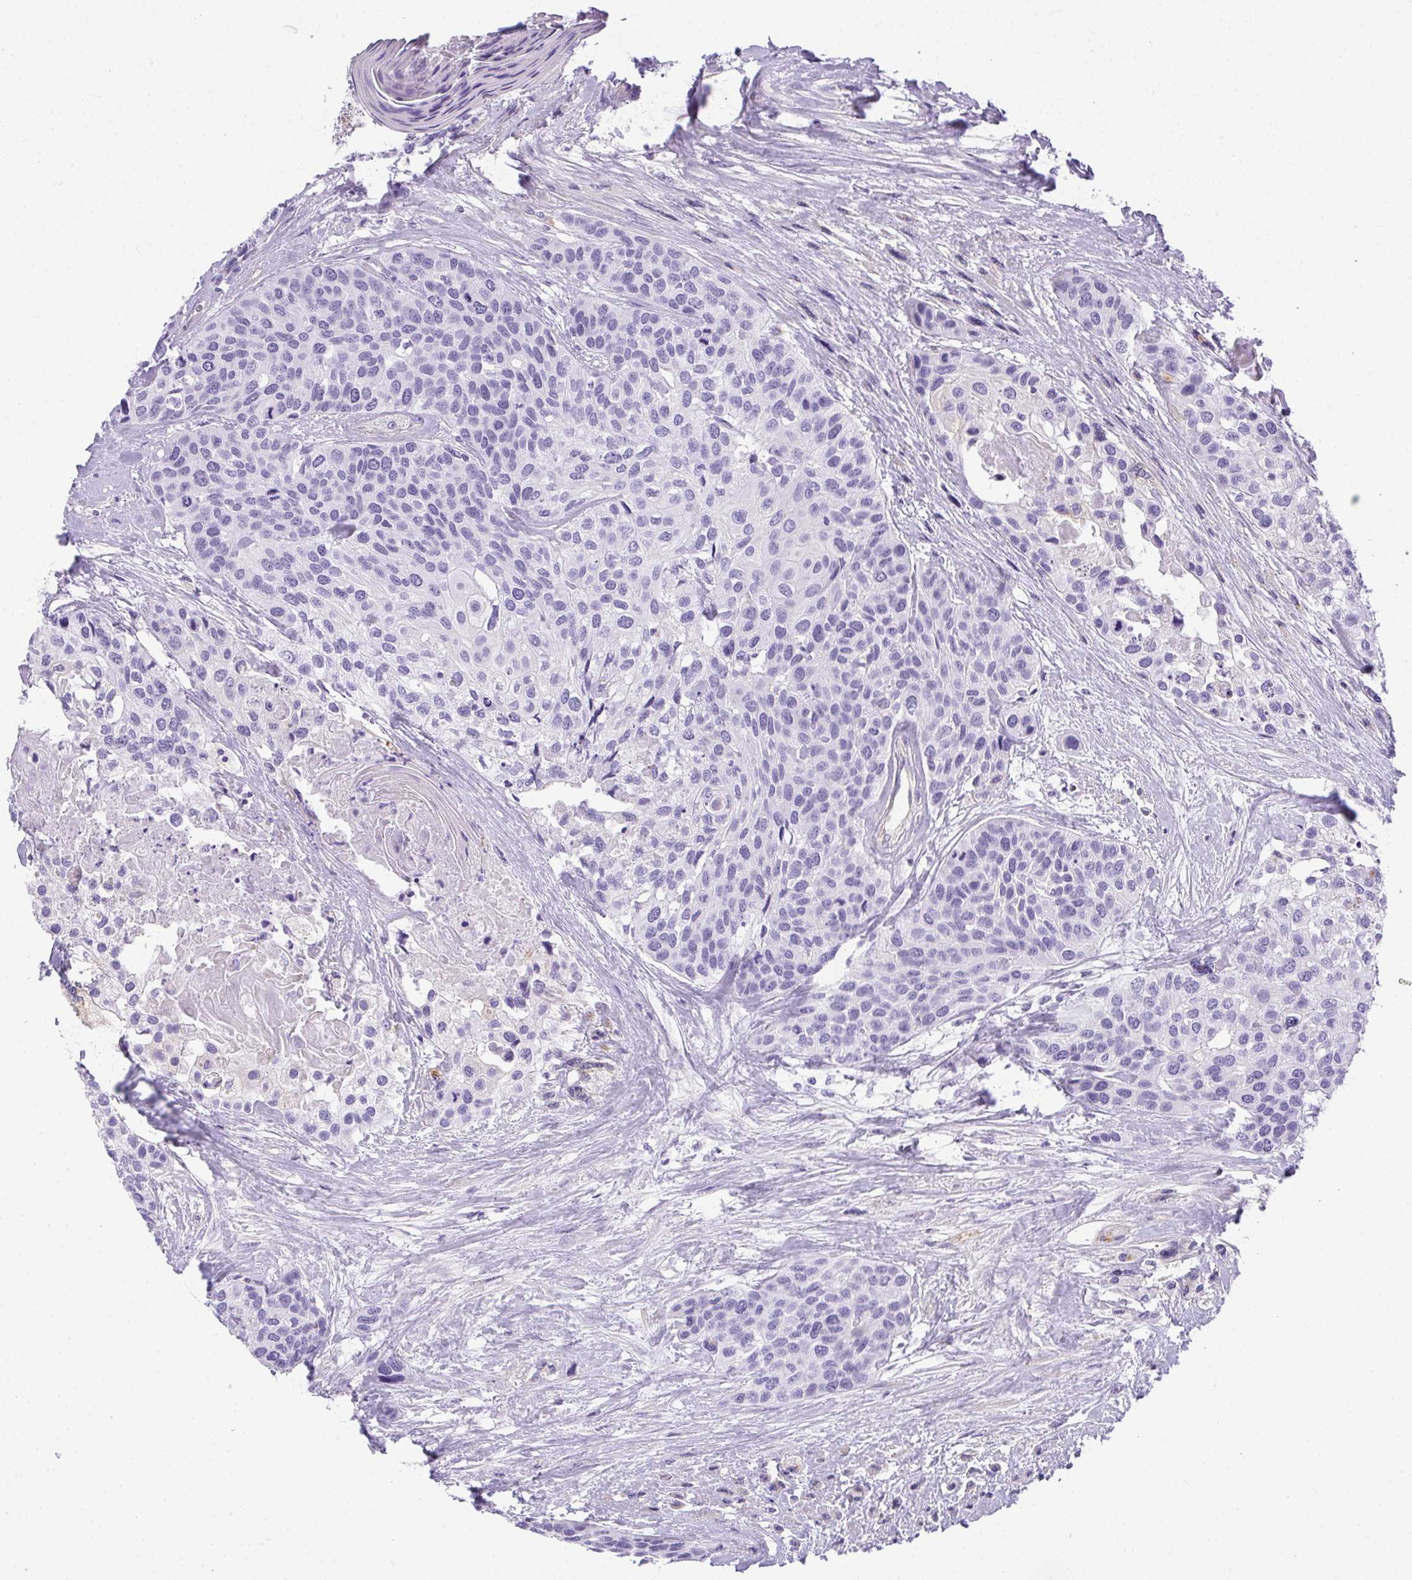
{"staining": {"intensity": "negative", "quantity": "none", "location": "none"}, "tissue": "head and neck cancer", "cell_type": "Tumor cells", "image_type": "cancer", "snomed": [{"axis": "morphology", "description": "Squamous cell carcinoma, NOS"}, {"axis": "topography", "description": "Head-Neck"}], "caption": "Immunohistochemistry (IHC) of head and neck squamous cell carcinoma reveals no expression in tumor cells.", "gene": "PLPPR3", "patient": {"sex": "female", "age": 50}}